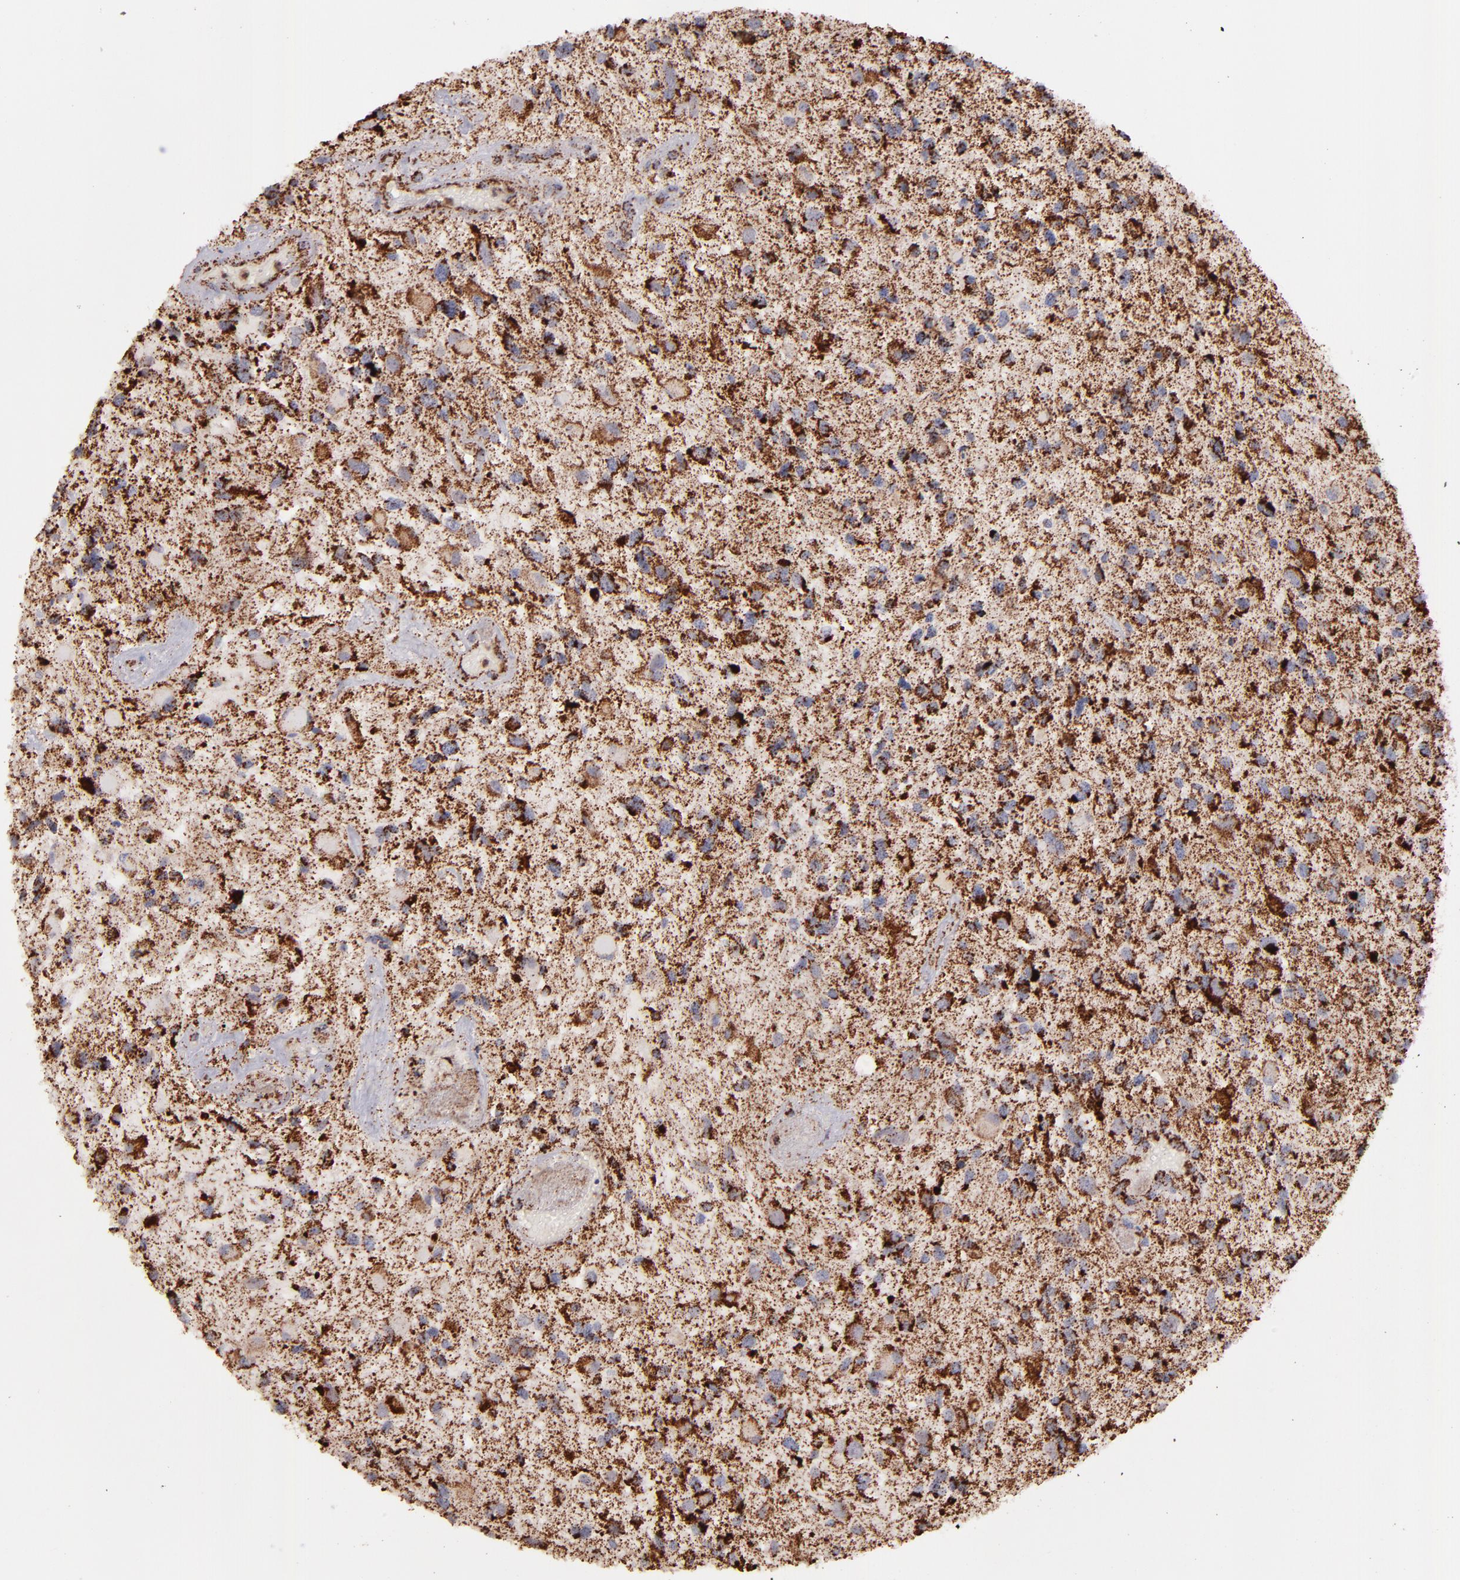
{"staining": {"intensity": "moderate", "quantity": ">75%", "location": "cytoplasmic/membranous"}, "tissue": "glioma", "cell_type": "Tumor cells", "image_type": "cancer", "snomed": [{"axis": "morphology", "description": "Glioma, malignant, High grade"}, {"axis": "topography", "description": "Brain"}], "caption": "Immunohistochemistry (IHC) histopathology image of malignant high-grade glioma stained for a protein (brown), which demonstrates medium levels of moderate cytoplasmic/membranous staining in about >75% of tumor cells.", "gene": "DLST", "patient": {"sex": "female", "age": 60}}